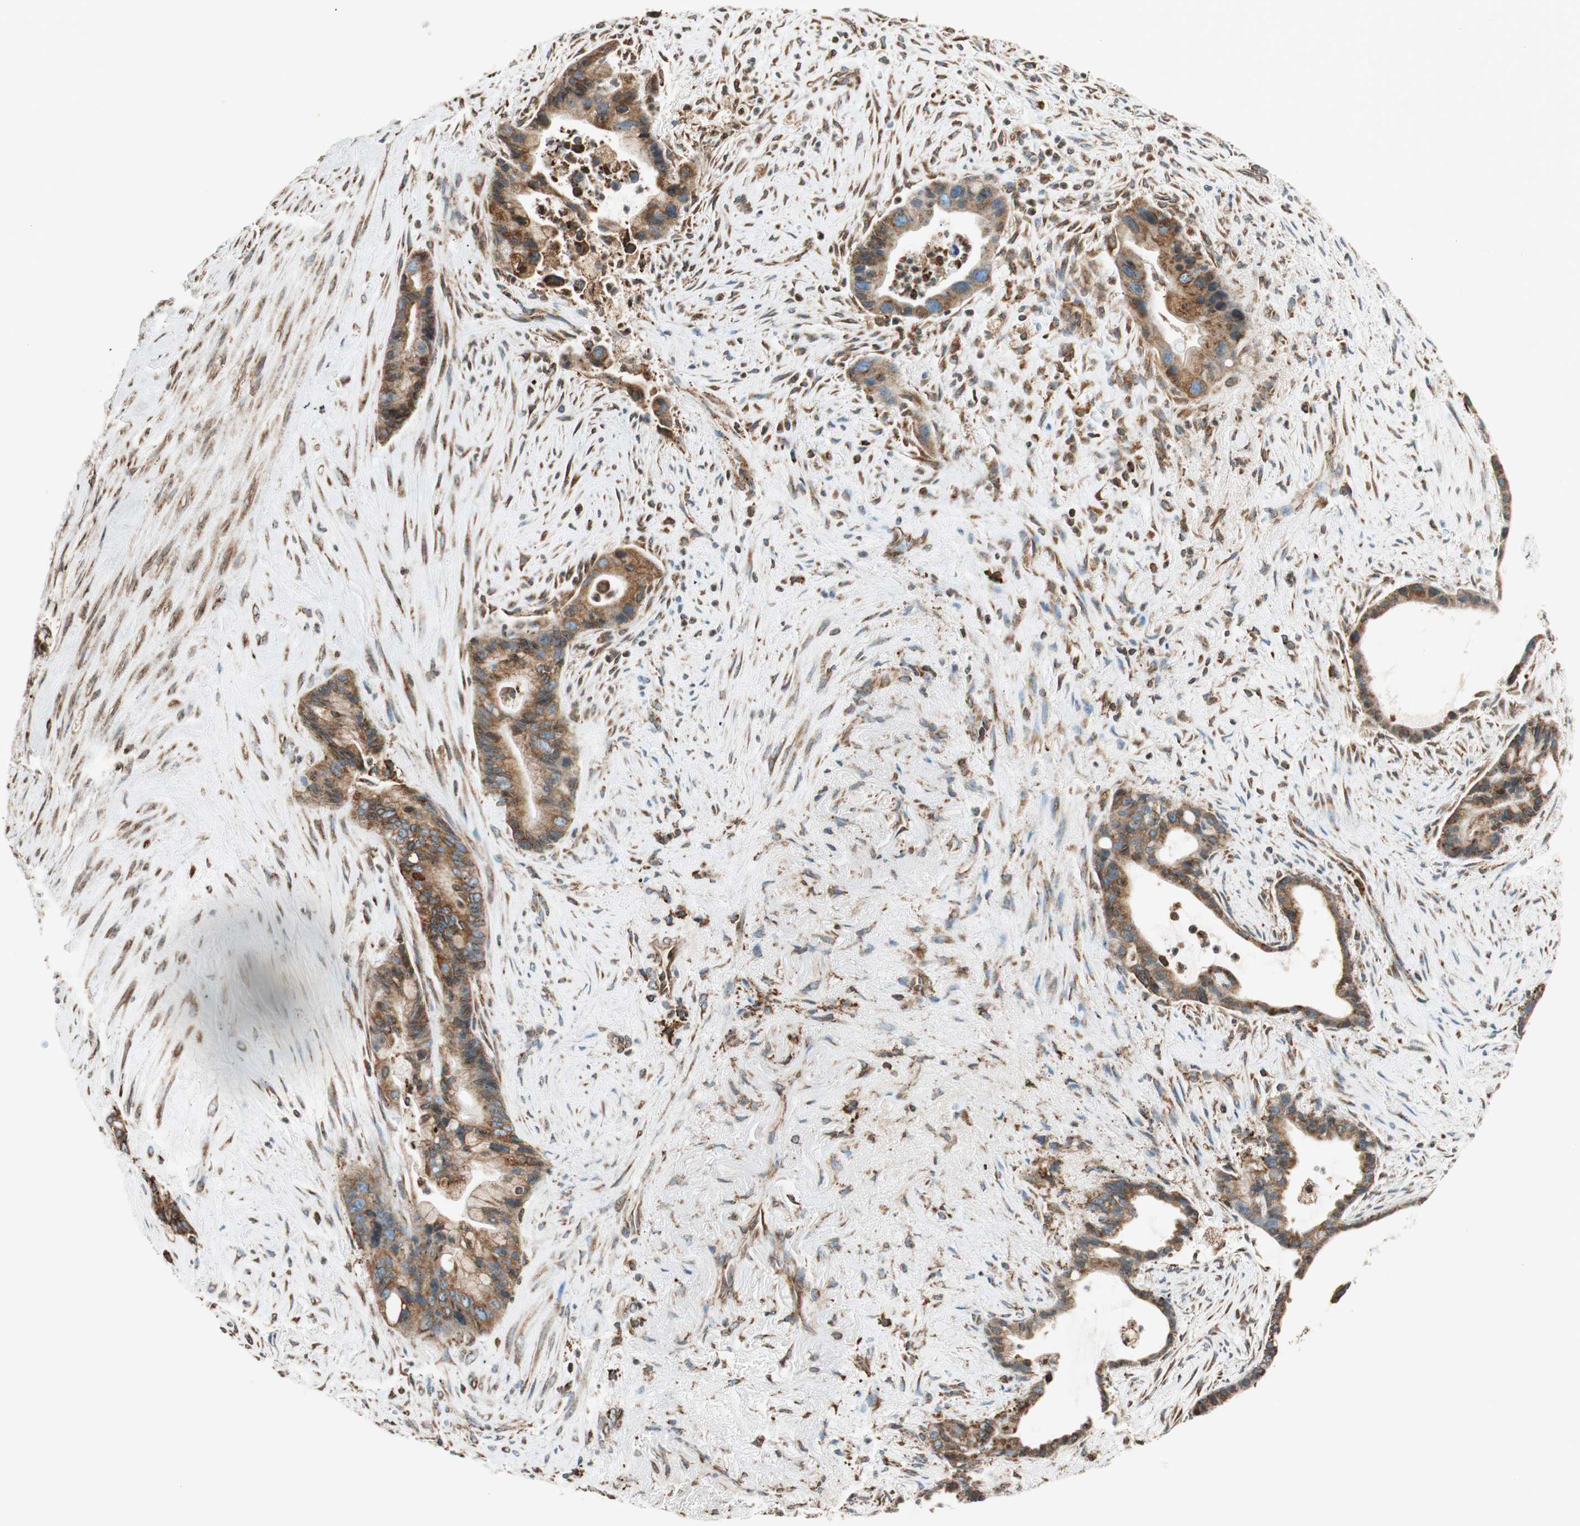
{"staining": {"intensity": "strong", "quantity": ">75%", "location": "cytoplasmic/membranous"}, "tissue": "liver cancer", "cell_type": "Tumor cells", "image_type": "cancer", "snomed": [{"axis": "morphology", "description": "Cholangiocarcinoma"}, {"axis": "topography", "description": "Liver"}], "caption": "Human liver cancer (cholangiocarcinoma) stained for a protein (brown) reveals strong cytoplasmic/membranous positive staining in approximately >75% of tumor cells.", "gene": "PRKCSH", "patient": {"sex": "female", "age": 55}}